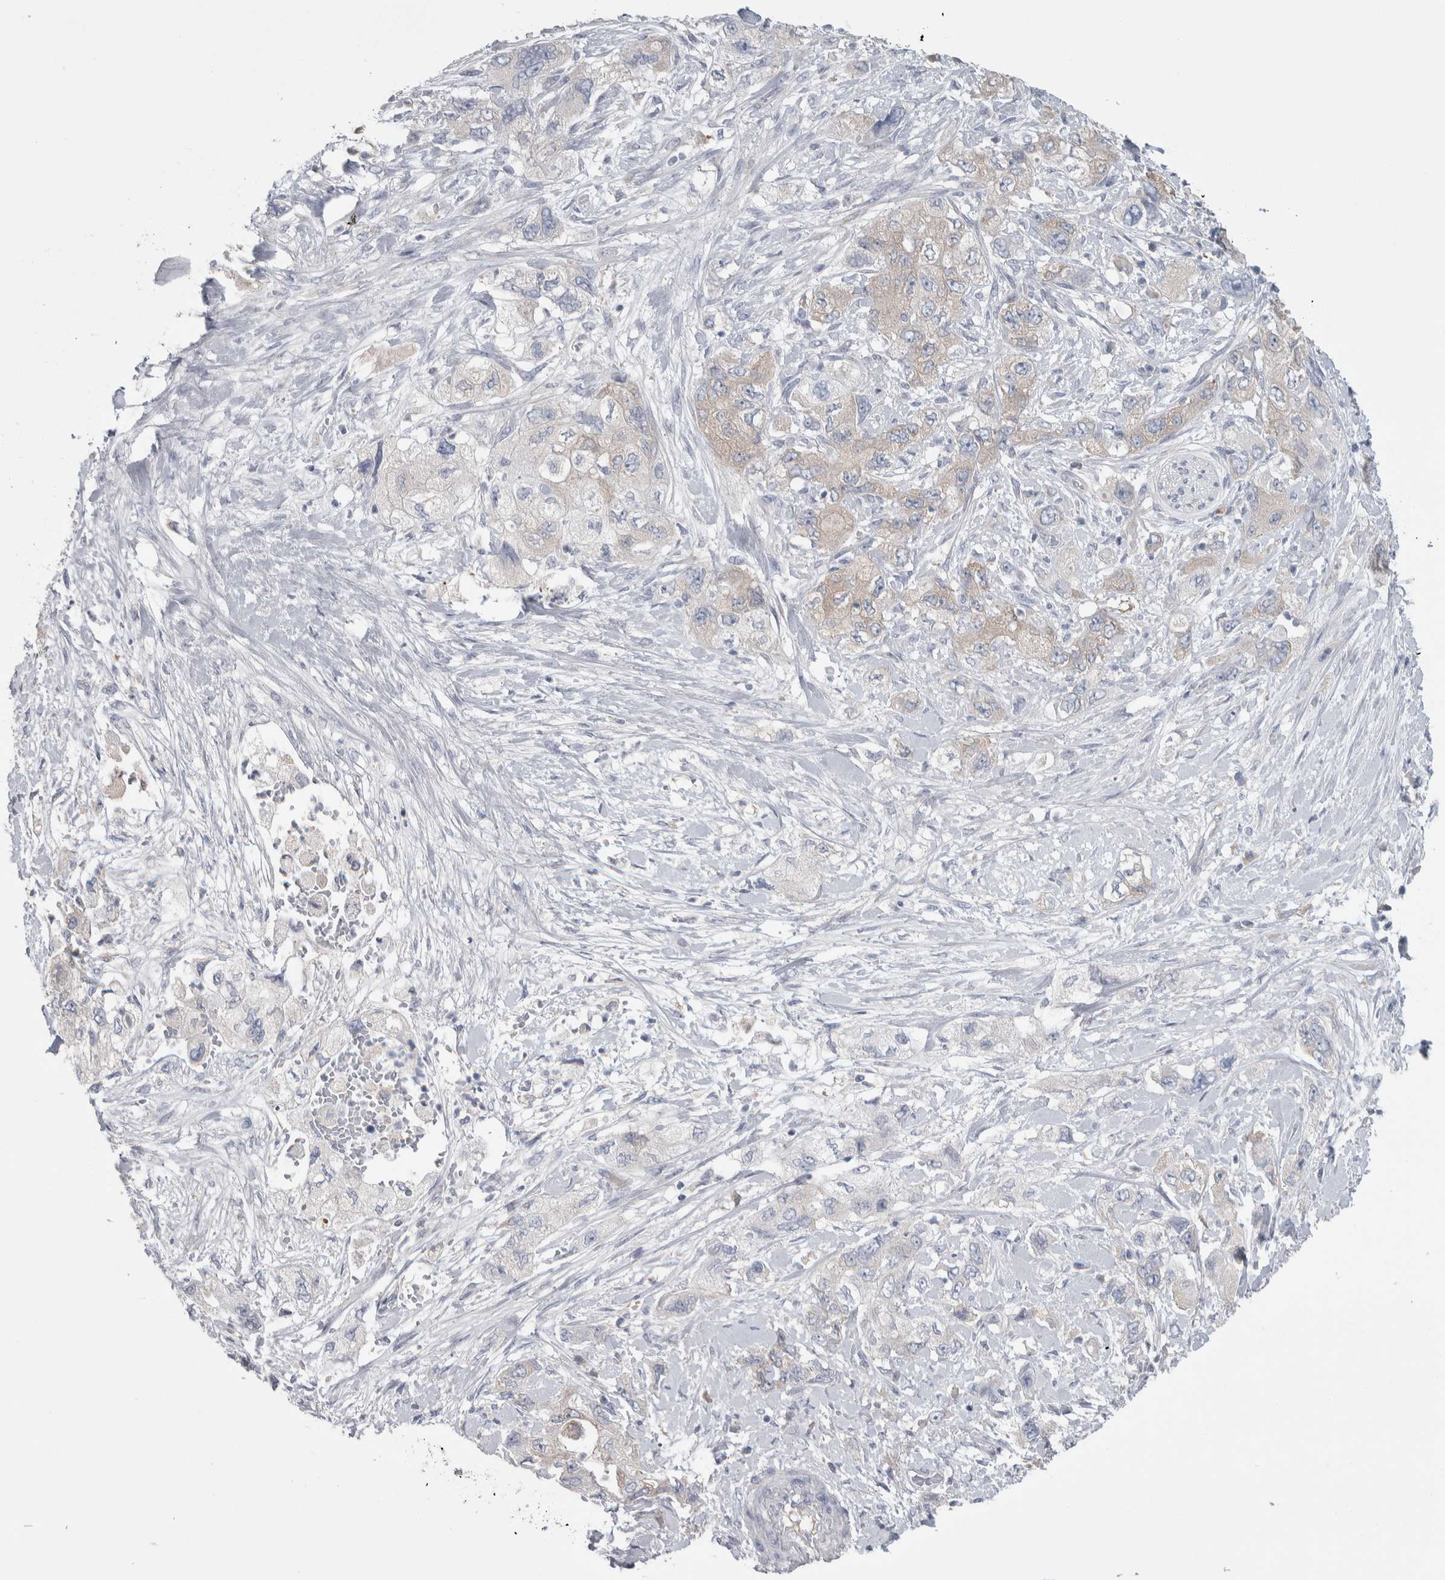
{"staining": {"intensity": "negative", "quantity": "none", "location": "none"}, "tissue": "pancreatic cancer", "cell_type": "Tumor cells", "image_type": "cancer", "snomed": [{"axis": "morphology", "description": "Adenocarcinoma, NOS"}, {"axis": "topography", "description": "Pancreas"}], "caption": "Pancreatic cancer (adenocarcinoma) stained for a protein using immunohistochemistry (IHC) displays no positivity tumor cells.", "gene": "GPHN", "patient": {"sex": "female", "age": 73}}